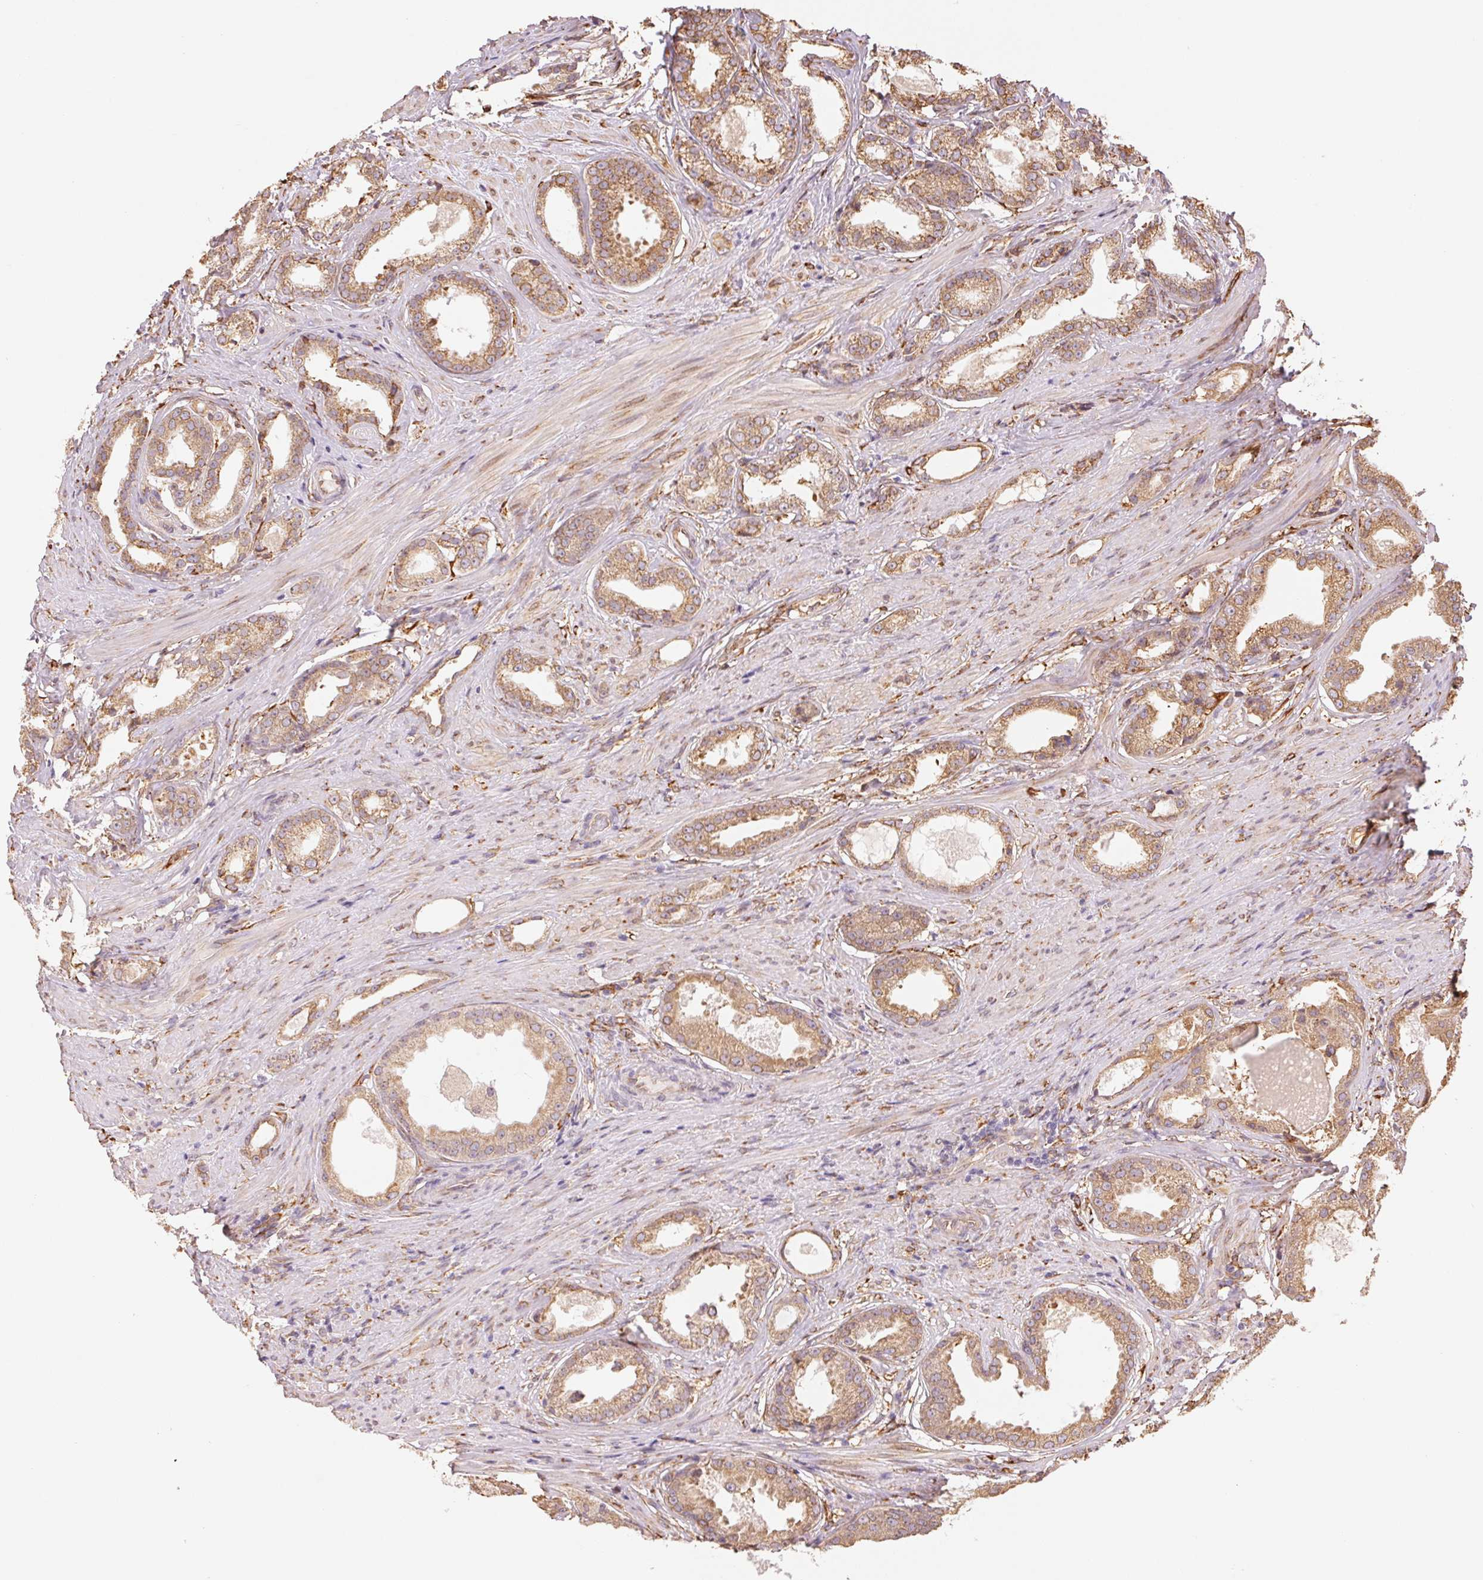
{"staining": {"intensity": "moderate", "quantity": ">75%", "location": "cytoplasmic/membranous"}, "tissue": "prostate cancer", "cell_type": "Tumor cells", "image_type": "cancer", "snomed": [{"axis": "morphology", "description": "Adenocarcinoma, Low grade"}, {"axis": "topography", "description": "Prostate"}], "caption": "Immunohistochemical staining of prostate cancer (adenocarcinoma (low-grade)) shows medium levels of moderate cytoplasmic/membranous staining in approximately >75% of tumor cells. The staining is performed using DAB (3,3'-diaminobenzidine) brown chromogen to label protein expression. The nuclei are counter-stained blue using hematoxylin.", "gene": "RCN3", "patient": {"sex": "male", "age": 65}}